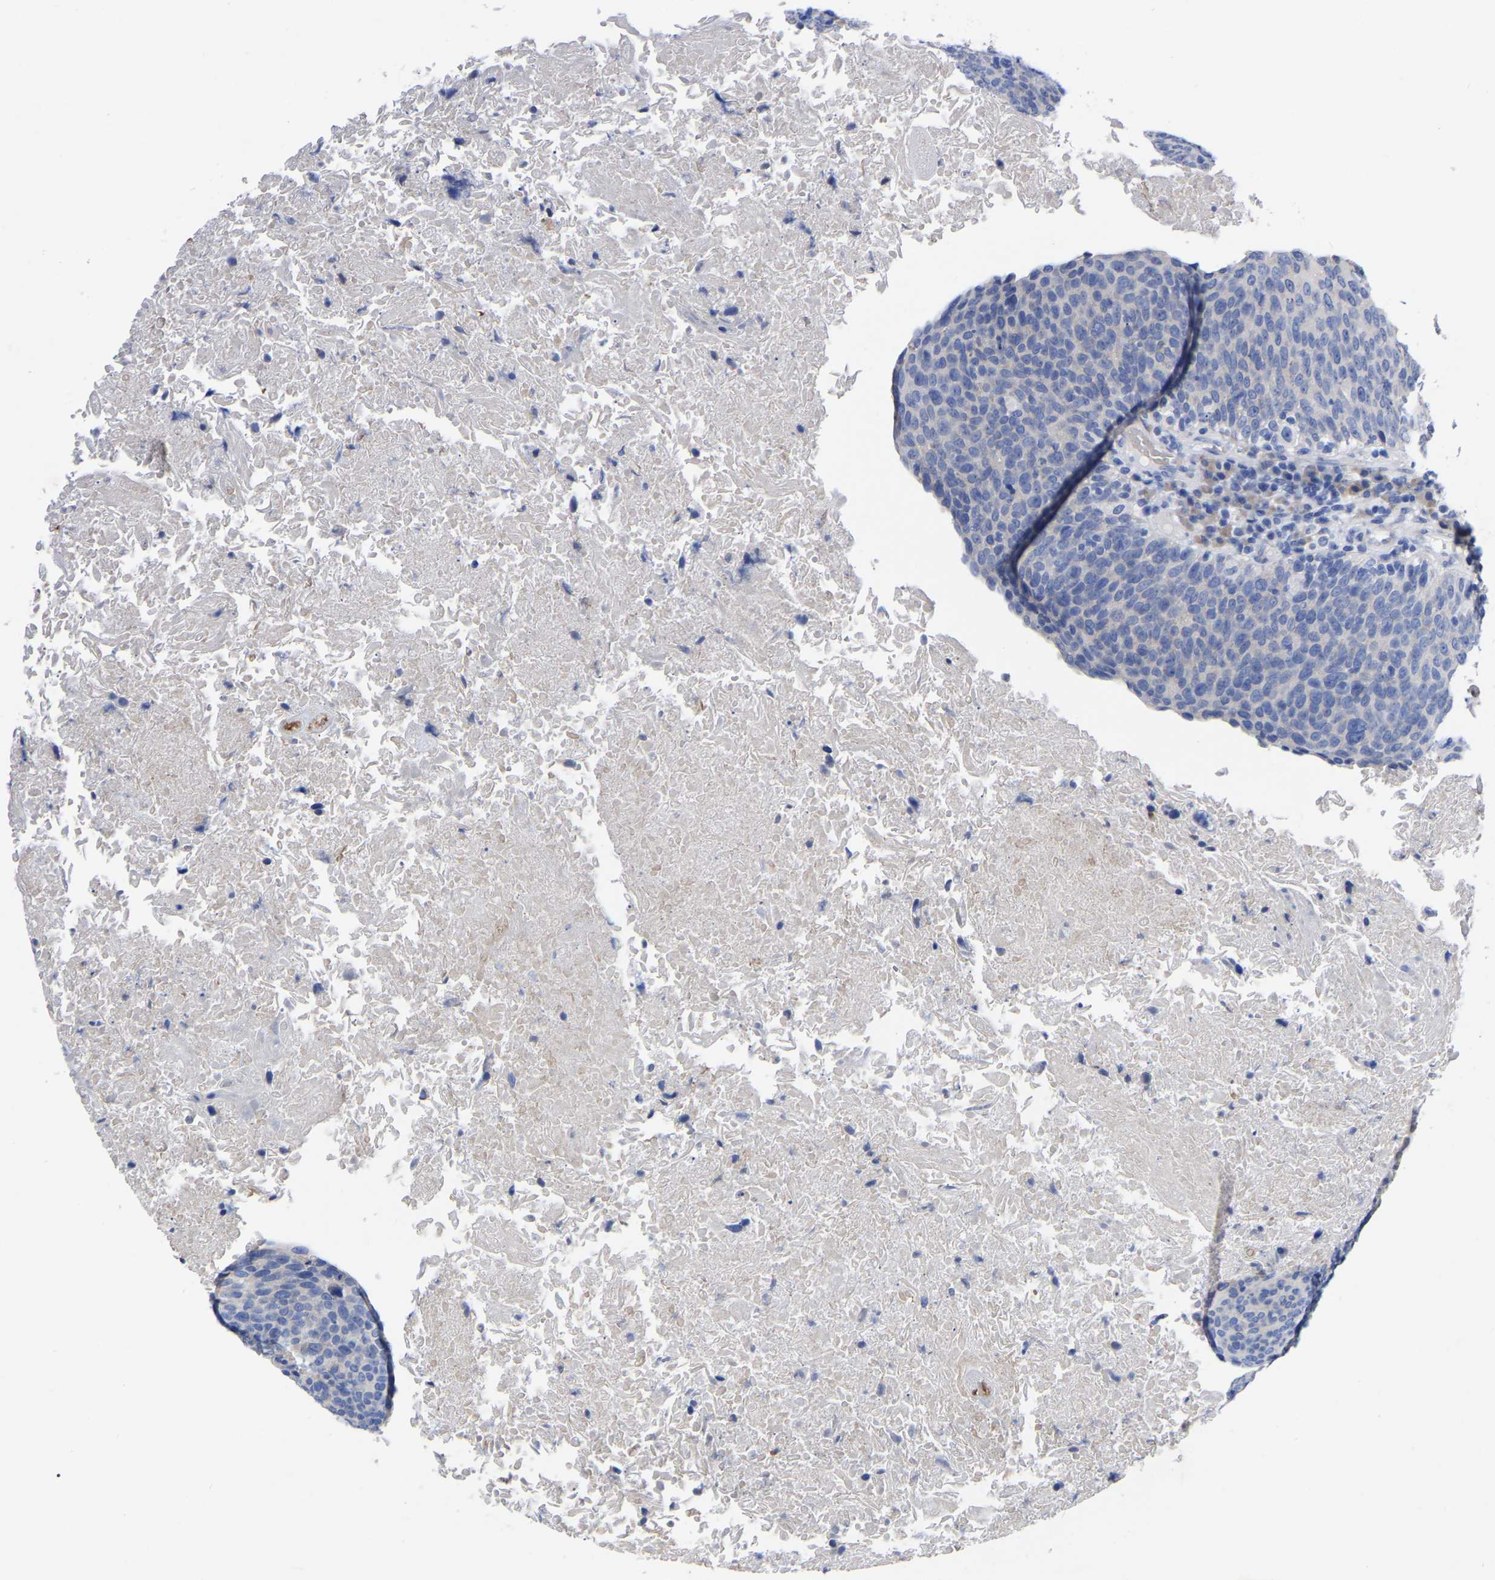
{"staining": {"intensity": "negative", "quantity": "none", "location": "none"}, "tissue": "head and neck cancer", "cell_type": "Tumor cells", "image_type": "cancer", "snomed": [{"axis": "morphology", "description": "Squamous cell carcinoma, NOS"}, {"axis": "morphology", "description": "Squamous cell carcinoma, metastatic, NOS"}, {"axis": "topography", "description": "Lymph node"}, {"axis": "topography", "description": "Head-Neck"}], "caption": "Protein analysis of head and neck cancer (squamous cell carcinoma) demonstrates no significant expression in tumor cells. (Stains: DAB immunohistochemistry (IHC) with hematoxylin counter stain, Microscopy: brightfield microscopy at high magnification).", "gene": "GDF3", "patient": {"sex": "male", "age": 62}}